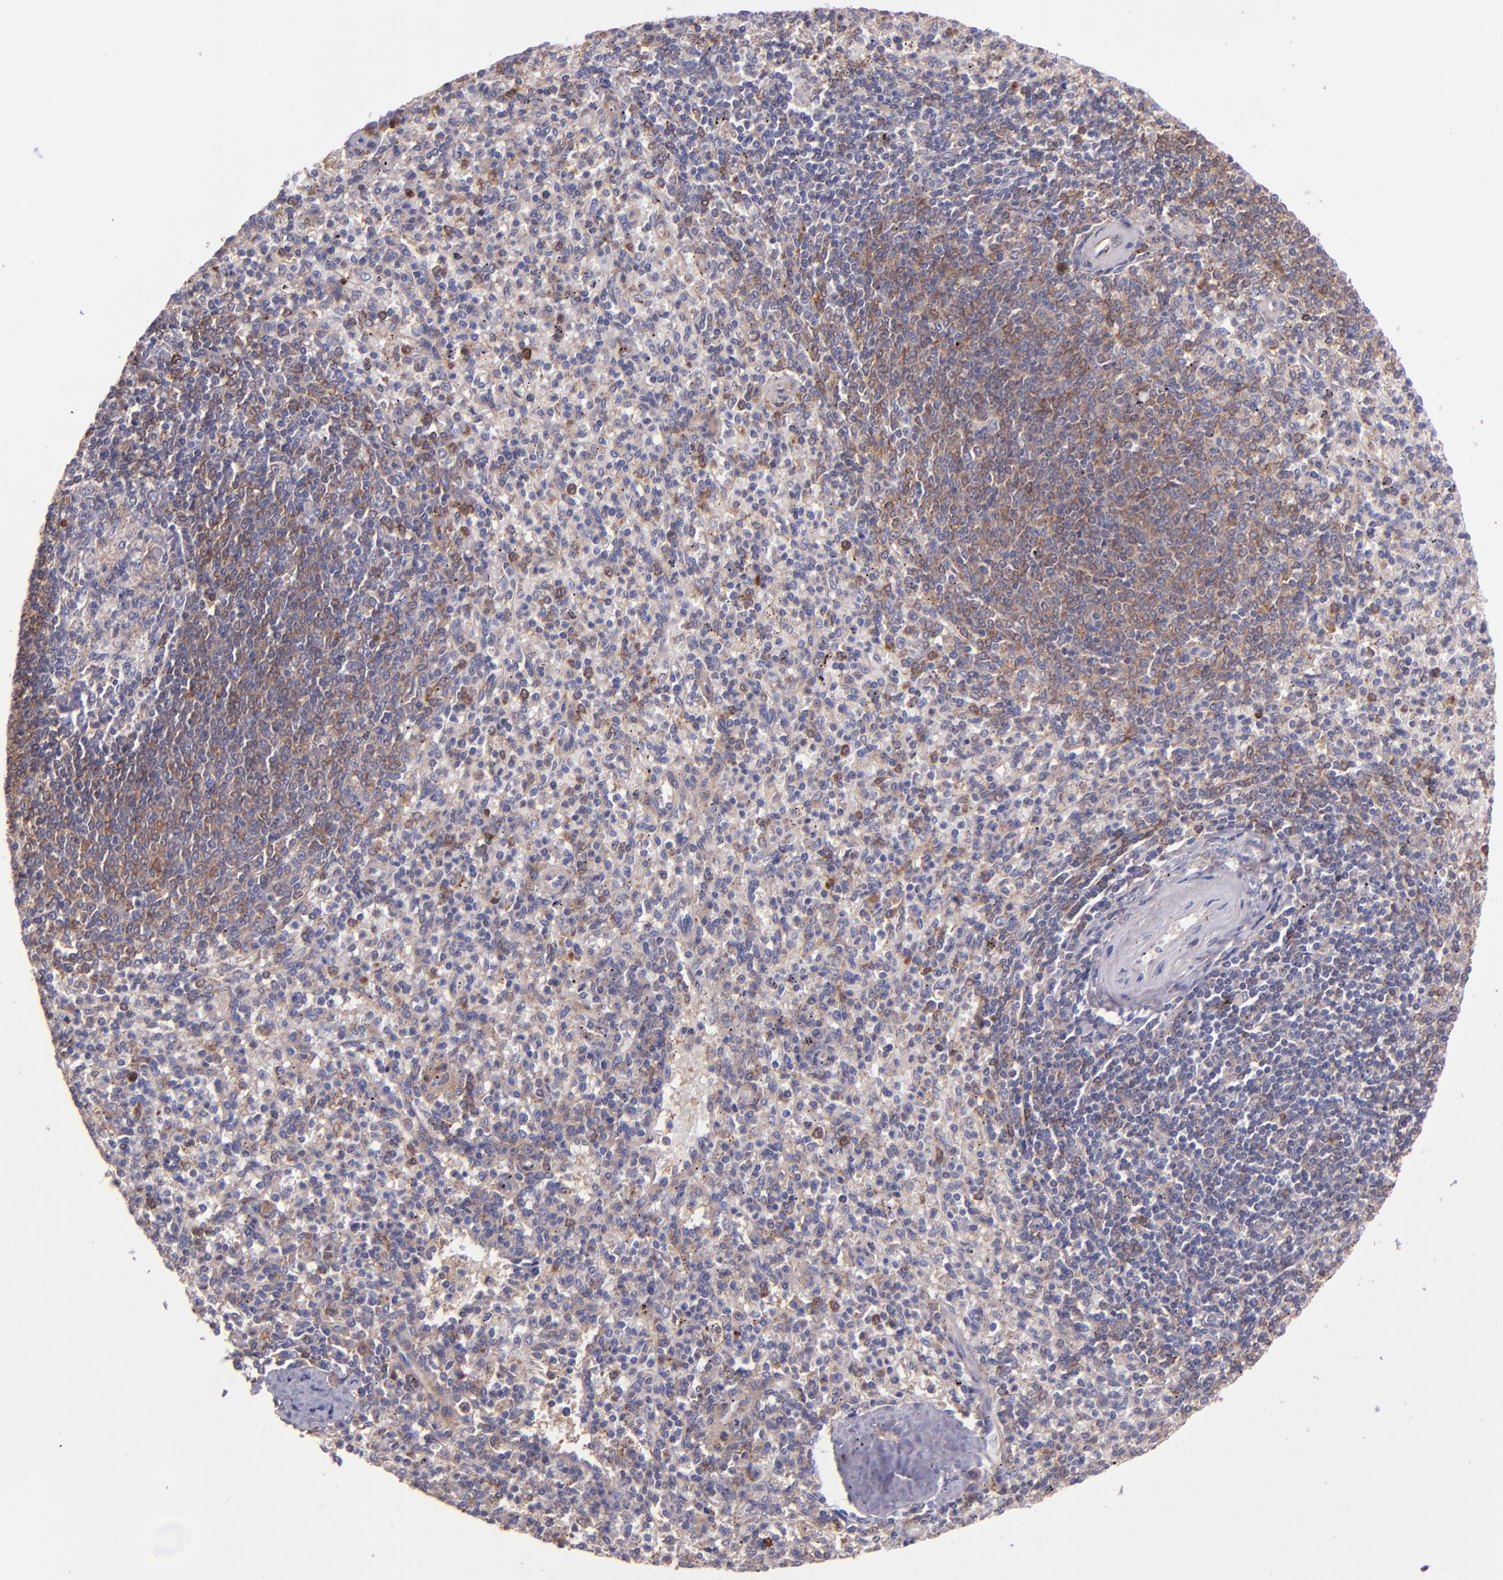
{"staining": {"intensity": "moderate", "quantity": "<25%", "location": "cytoplasmic/membranous"}, "tissue": "spleen", "cell_type": "Cells in red pulp", "image_type": "normal", "snomed": [{"axis": "morphology", "description": "Normal tissue, NOS"}, {"axis": "topography", "description": "Spleen"}], "caption": "Immunohistochemical staining of normal human spleen demonstrates moderate cytoplasmic/membranous protein expression in approximately <25% of cells in red pulp. (DAB IHC with brightfield microscopy, high magnification).", "gene": "WASH6P", "patient": {"sex": "male", "age": 72}}